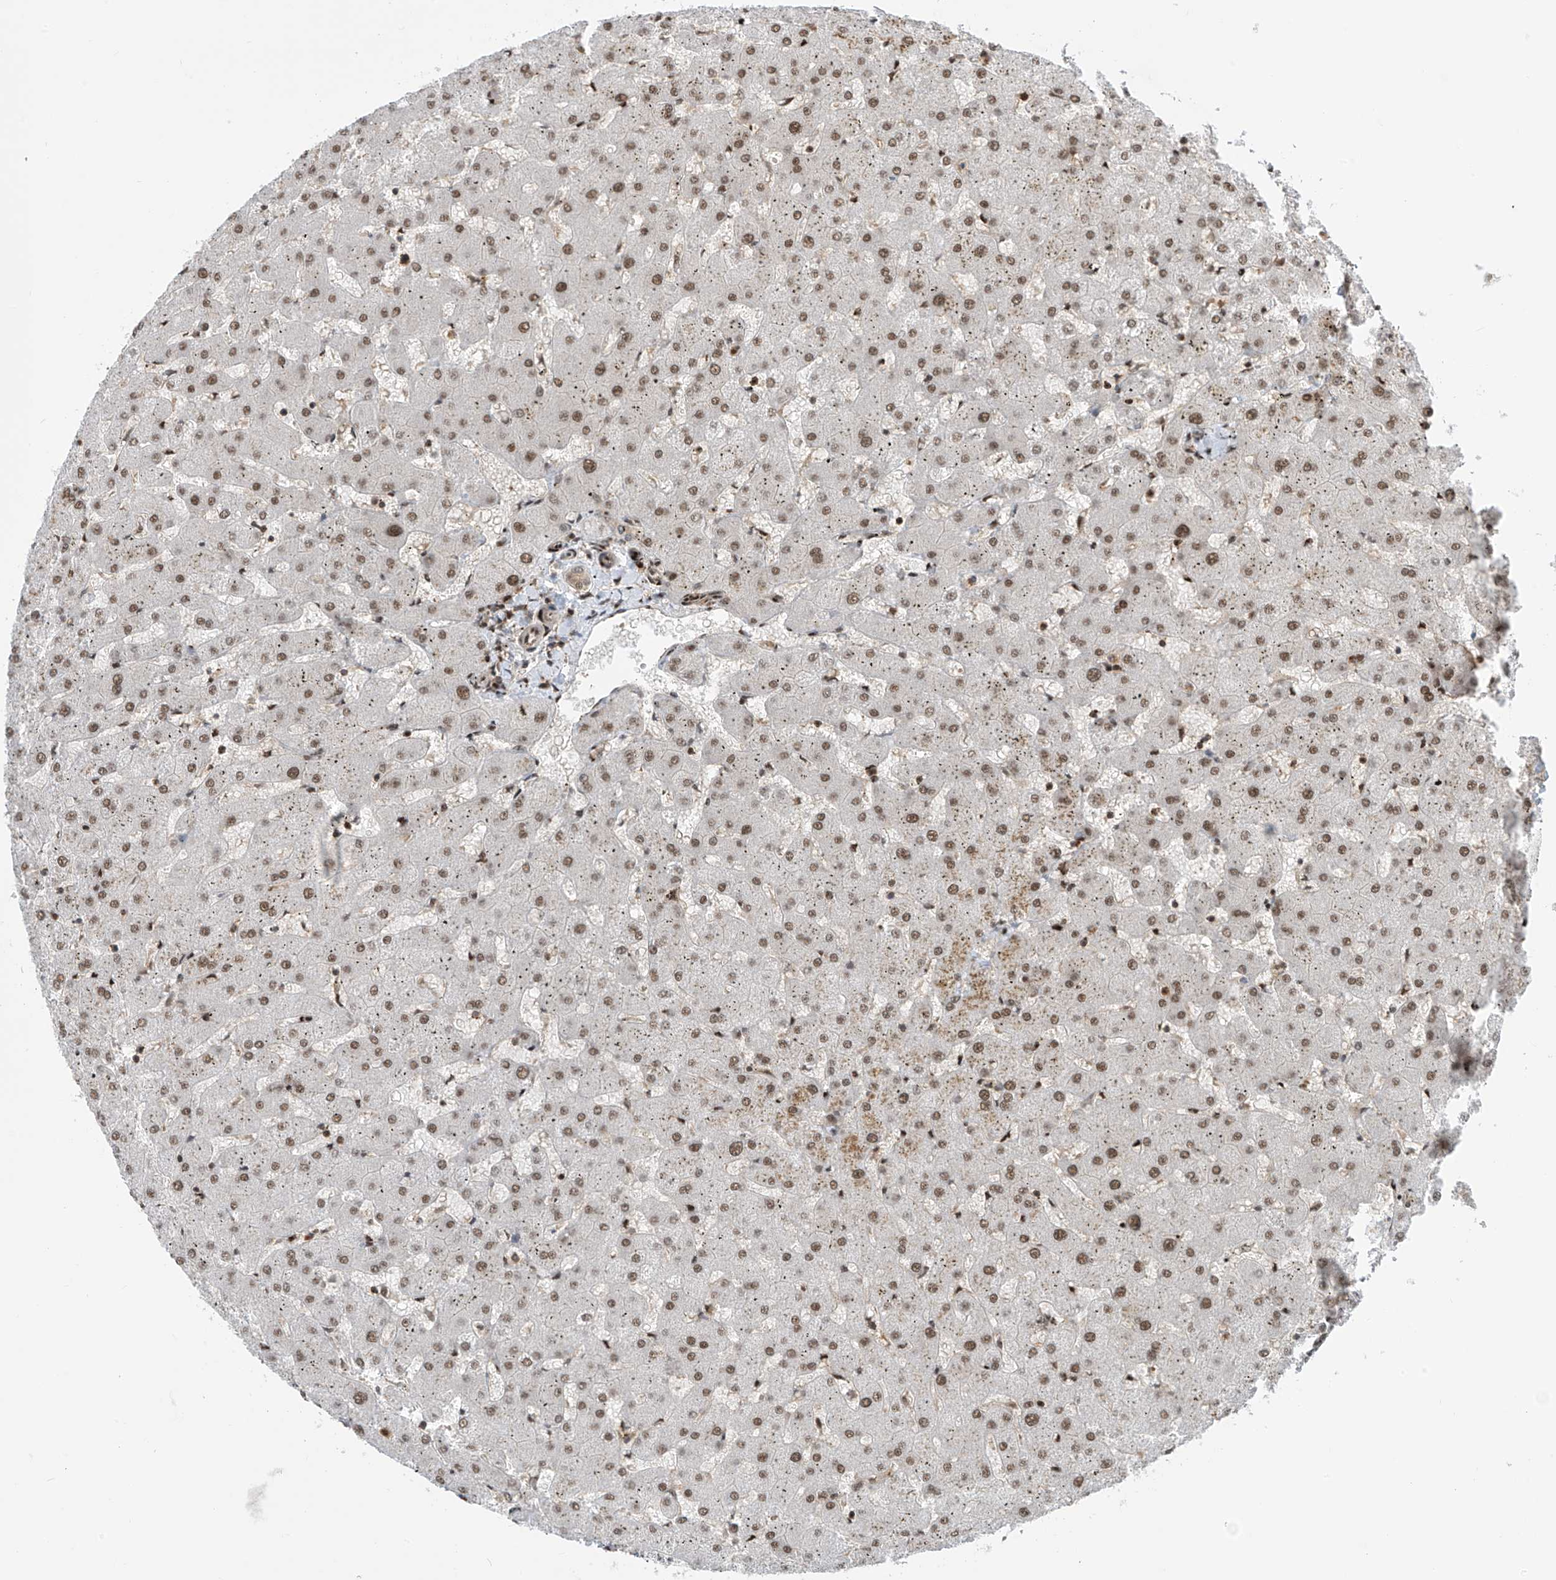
{"staining": {"intensity": "weak", "quantity": ">75%", "location": "cytoplasmic/membranous"}, "tissue": "liver", "cell_type": "Cholangiocytes", "image_type": "normal", "snomed": [{"axis": "morphology", "description": "Normal tissue, NOS"}, {"axis": "topography", "description": "Liver"}], "caption": "Weak cytoplasmic/membranous protein positivity is identified in about >75% of cholangiocytes in liver.", "gene": "LAGE3", "patient": {"sex": "female", "age": 63}}